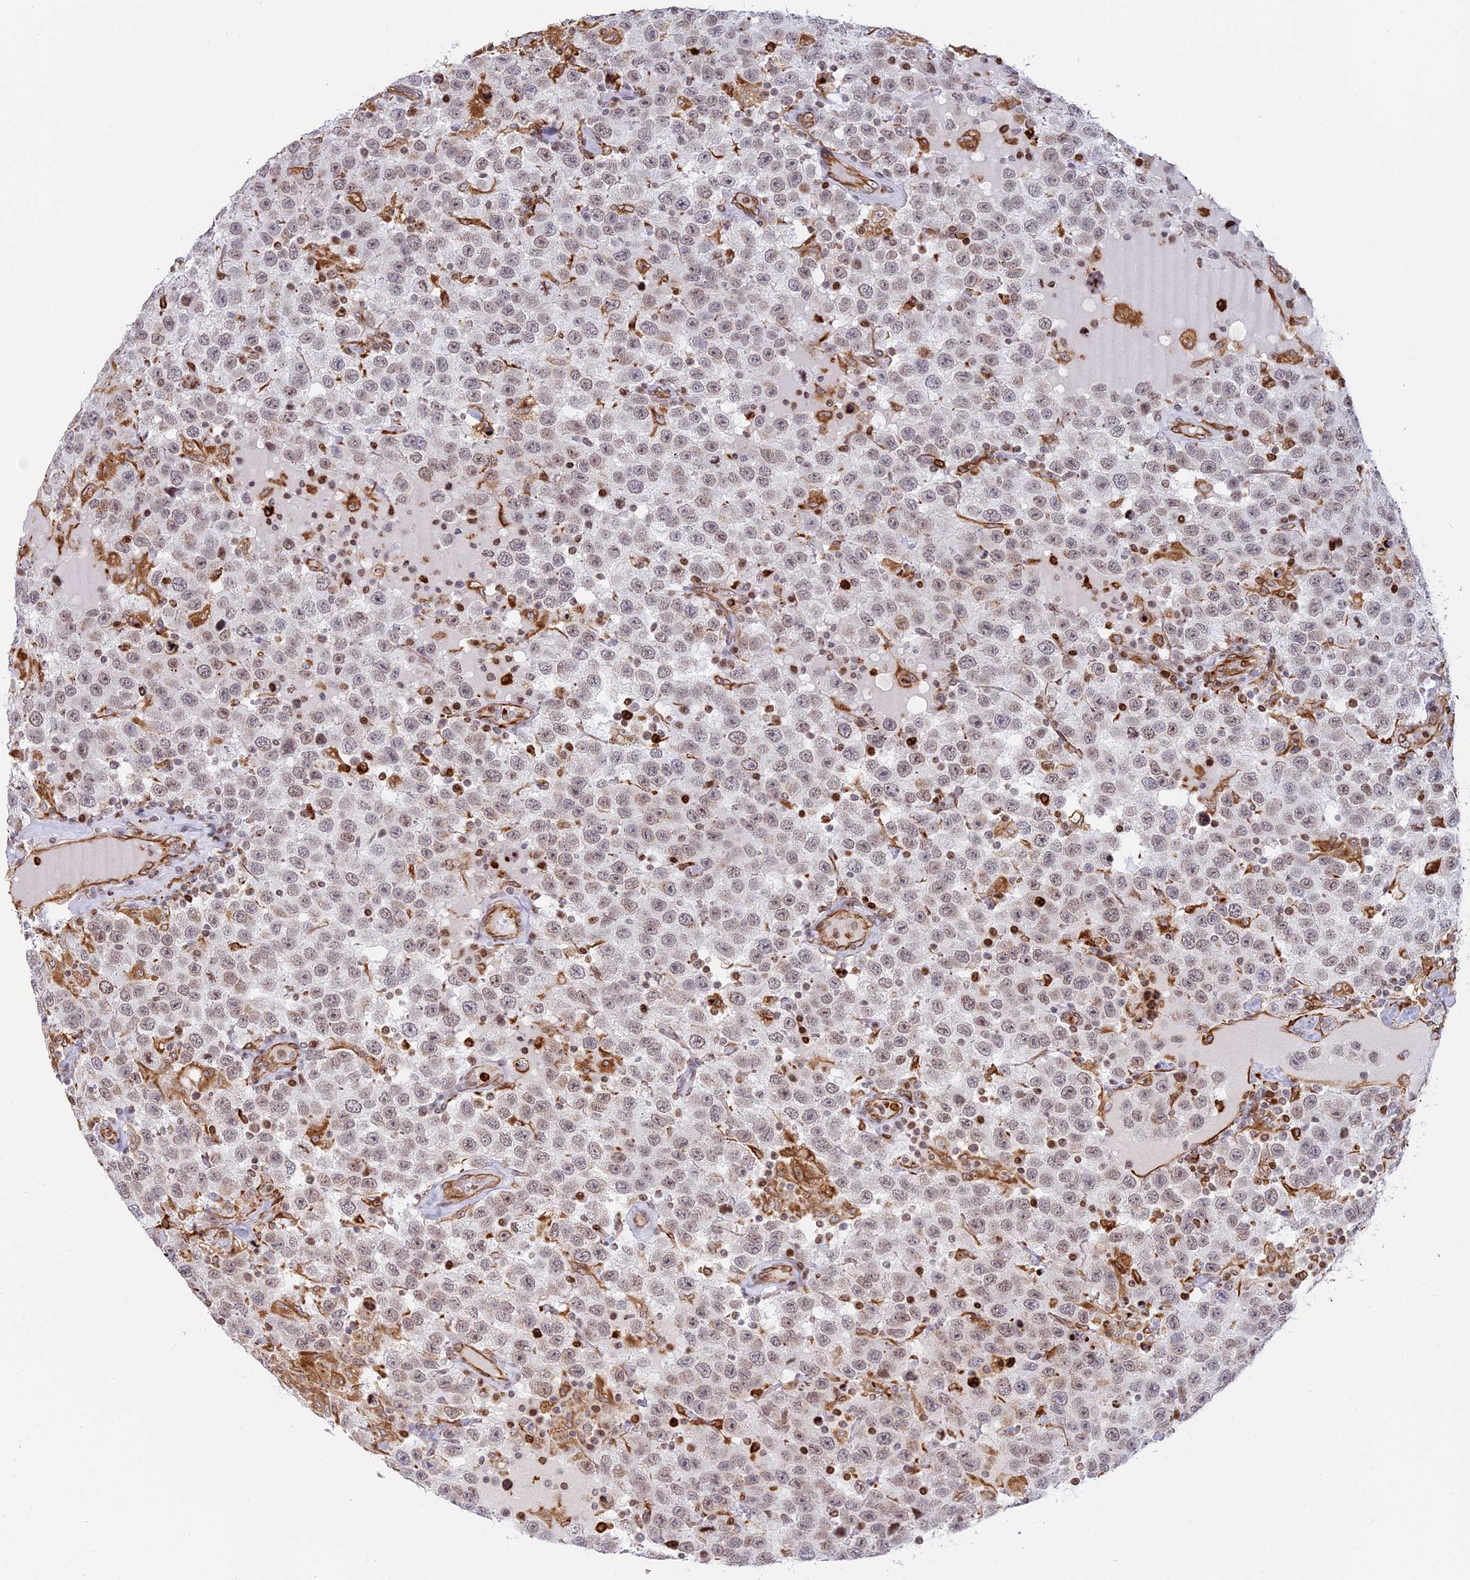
{"staining": {"intensity": "weak", "quantity": "<25%", "location": "nuclear"}, "tissue": "testis cancer", "cell_type": "Tumor cells", "image_type": "cancer", "snomed": [{"axis": "morphology", "description": "Seminoma, NOS"}, {"axis": "topography", "description": "Testis"}], "caption": "Immunohistochemical staining of testis cancer (seminoma) shows no significant expression in tumor cells.", "gene": "APOBR", "patient": {"sex": "male", "age": 41}}